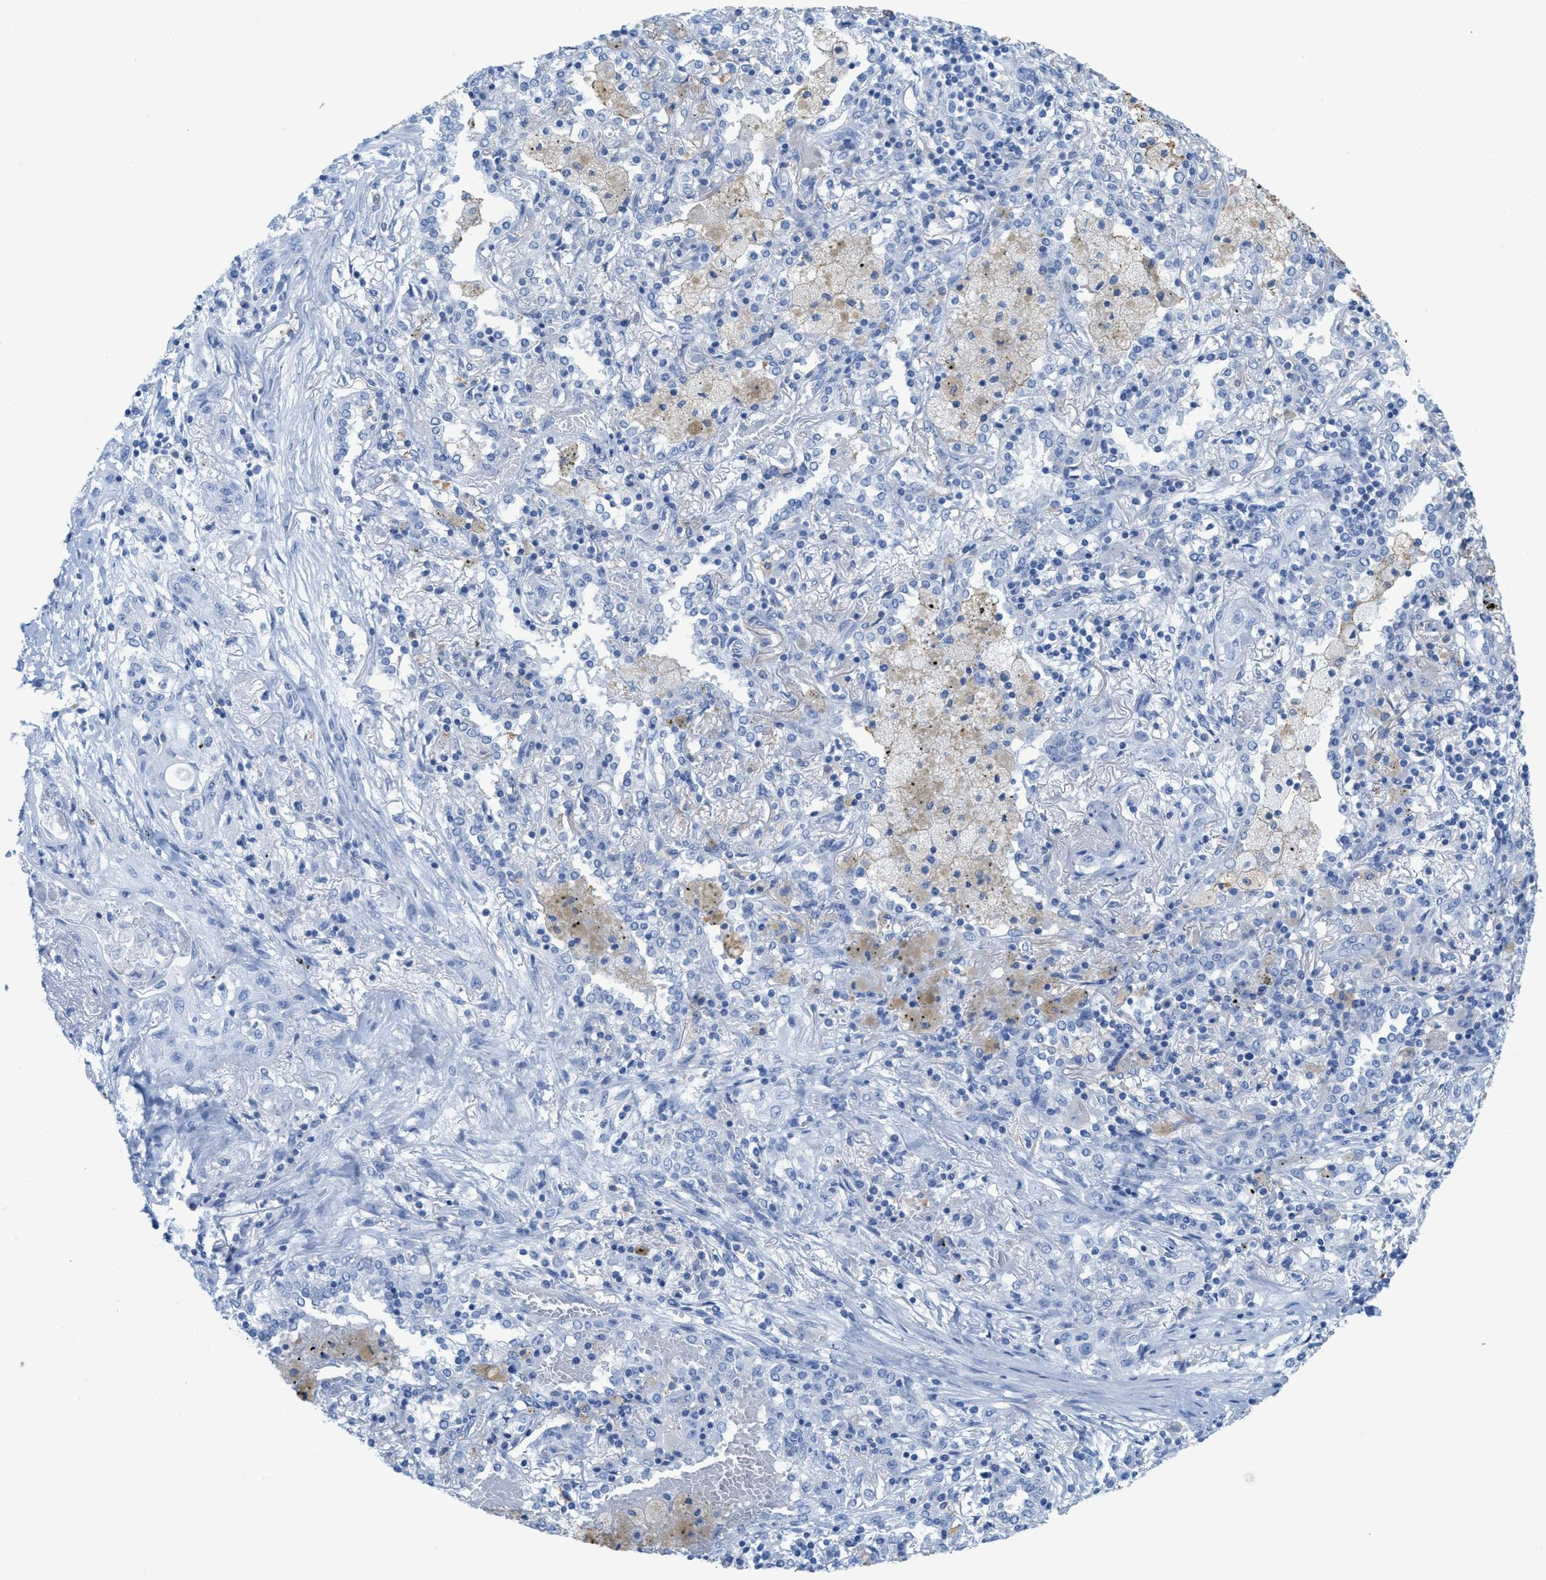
{"staining": {"intensity": "negative", "quantity": "none", "location": "none"}, "tissue": "lung cancer", "cell_type": "Tumor cells", "image_type": "cancer", "snomed": [{"axis": "morphology", "description": "Squamous cell carcinoma, NOS"}, {"axis": "topography", "description": "Lung"}], "caption": "Immunohistochemical staining of lung cancer reveals no significant expression in tumor cells.", "gene": "ASGR1", "patient": {"sex": "female", "age": 47}}